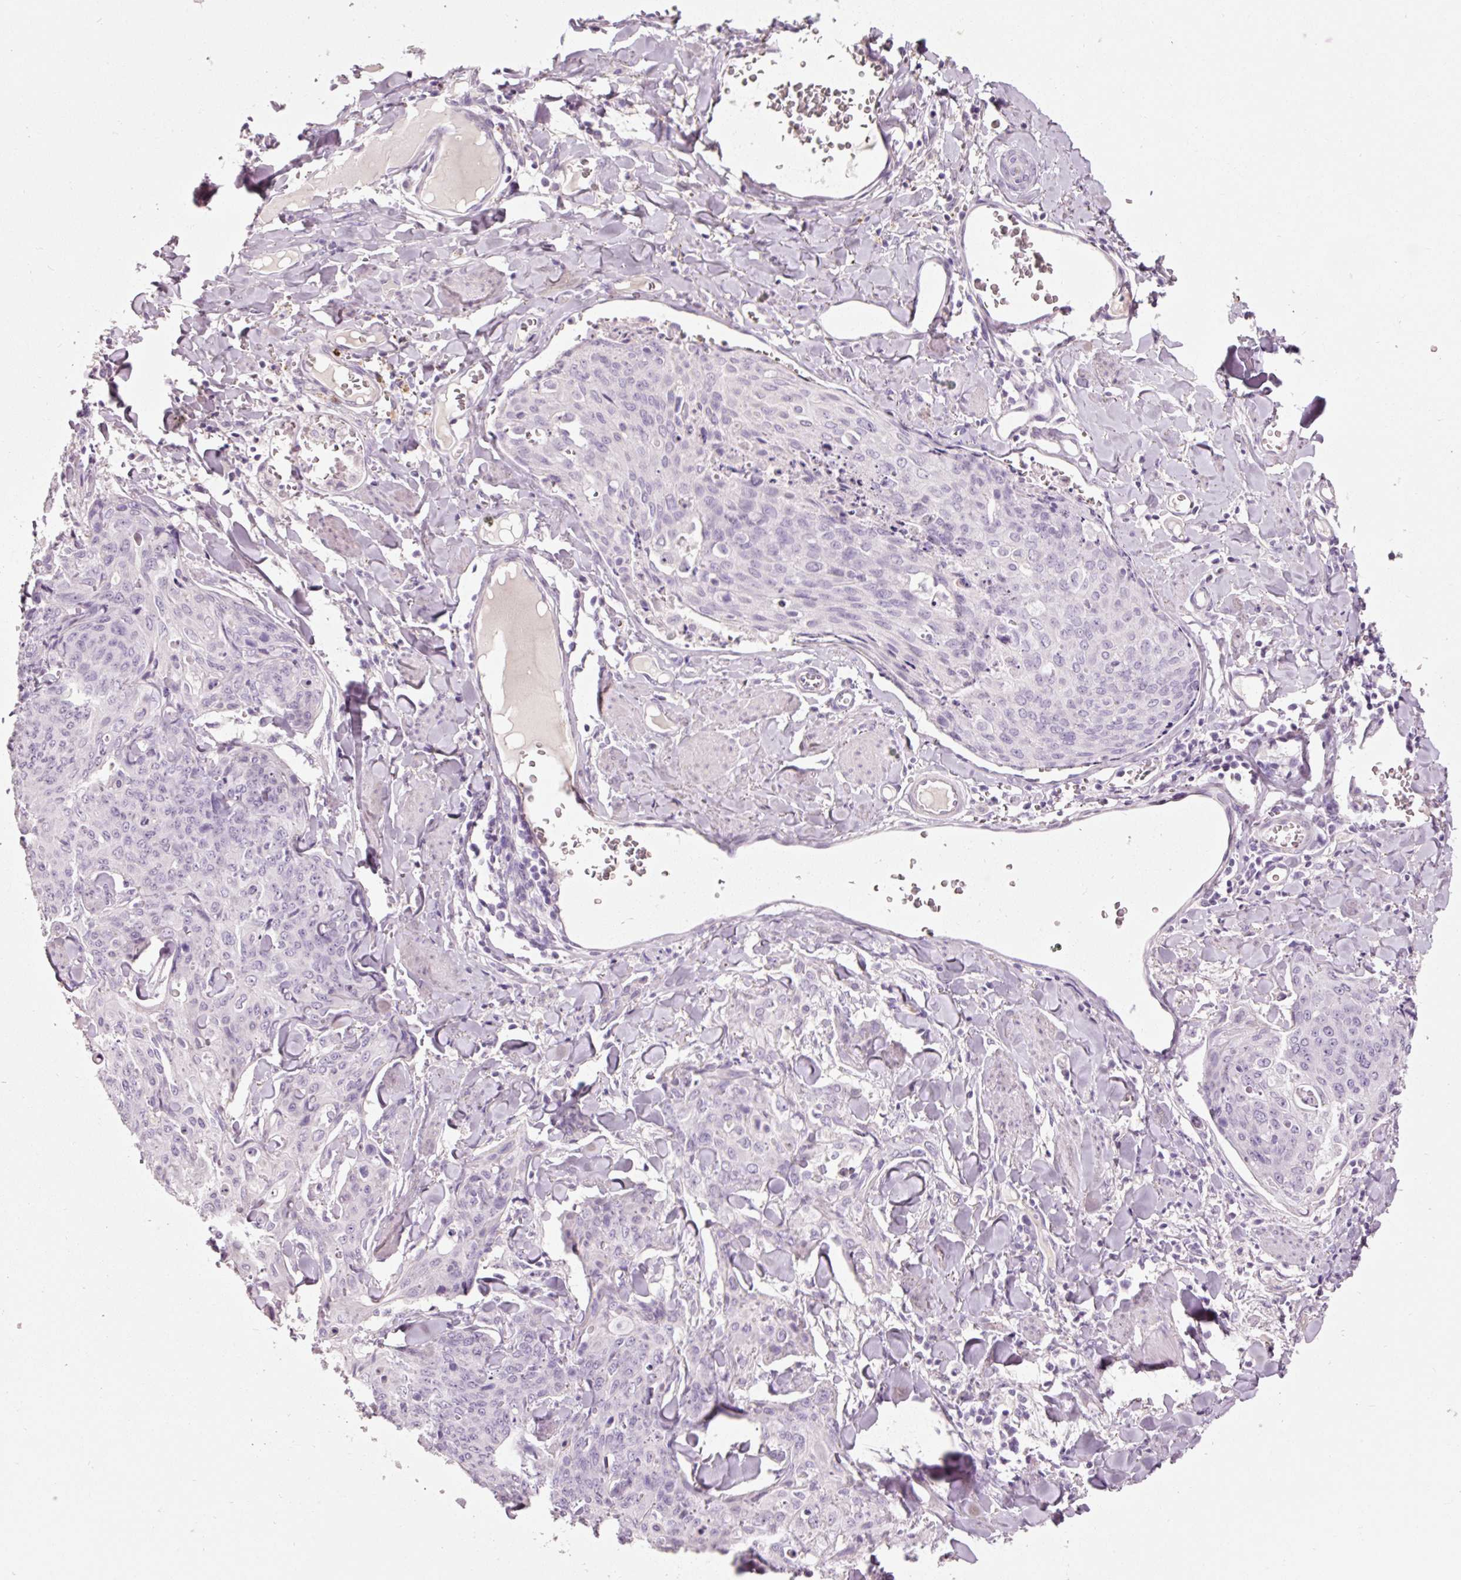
{"staining": {"intensity": "negative", "quantity": "none", "location": "none"}, "tissue": "skin cancer", "cell_type": "Tumor cells", "image_type": "cancer", "snomed": [{"axis": "morphology", "description": "Squamous cell carcinoma, NOS"}, {"axis": "topography", "description": "Skin"}, {"axis": "topography", "description": "Vulva"}], "caption": "This is a image of immunohistochemistry staining of skin cancer (squamous cell carcinoma), which shows no staining in tumor cells.", "gene": "MUC5AC", "patient": {"sex": "female", "age": 85}}